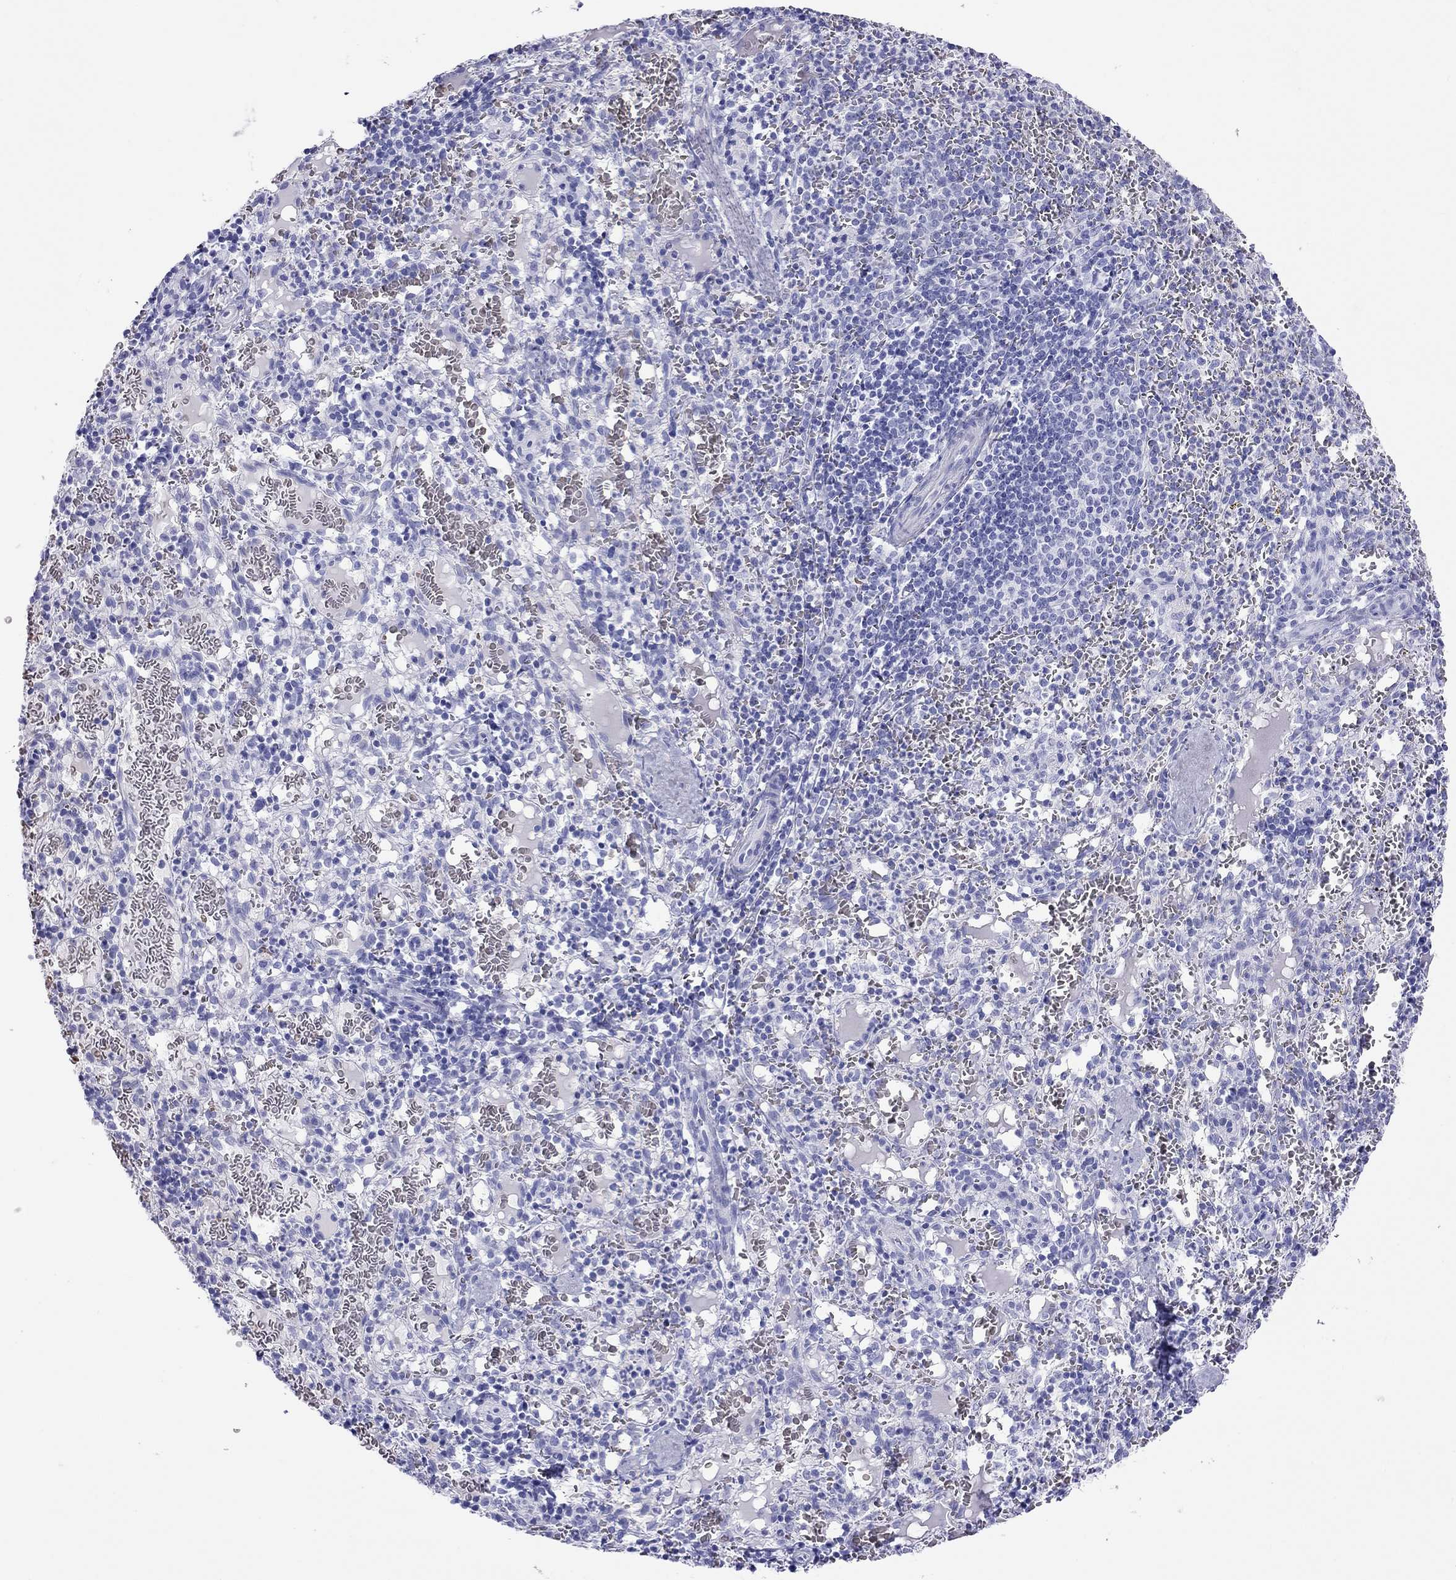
{"staining": {"intensity": "negative", "quantity": "none", "location": "none"}, "tissue": "spleen", "cell_type": "Cells in red pulp", "image_type": "normal", "snomed": [{"axis": "morphology", "description": "Normal tissue, NOS"}, {"axis": "topography", "description": "Spleen"}], "caption": "DAB immunohistochemical staining of benign human spleen demonstrates no significant positivity in cells in red pulp.", "gene": "PTPRN", "patient": {"sex": "male", "age": 11}}